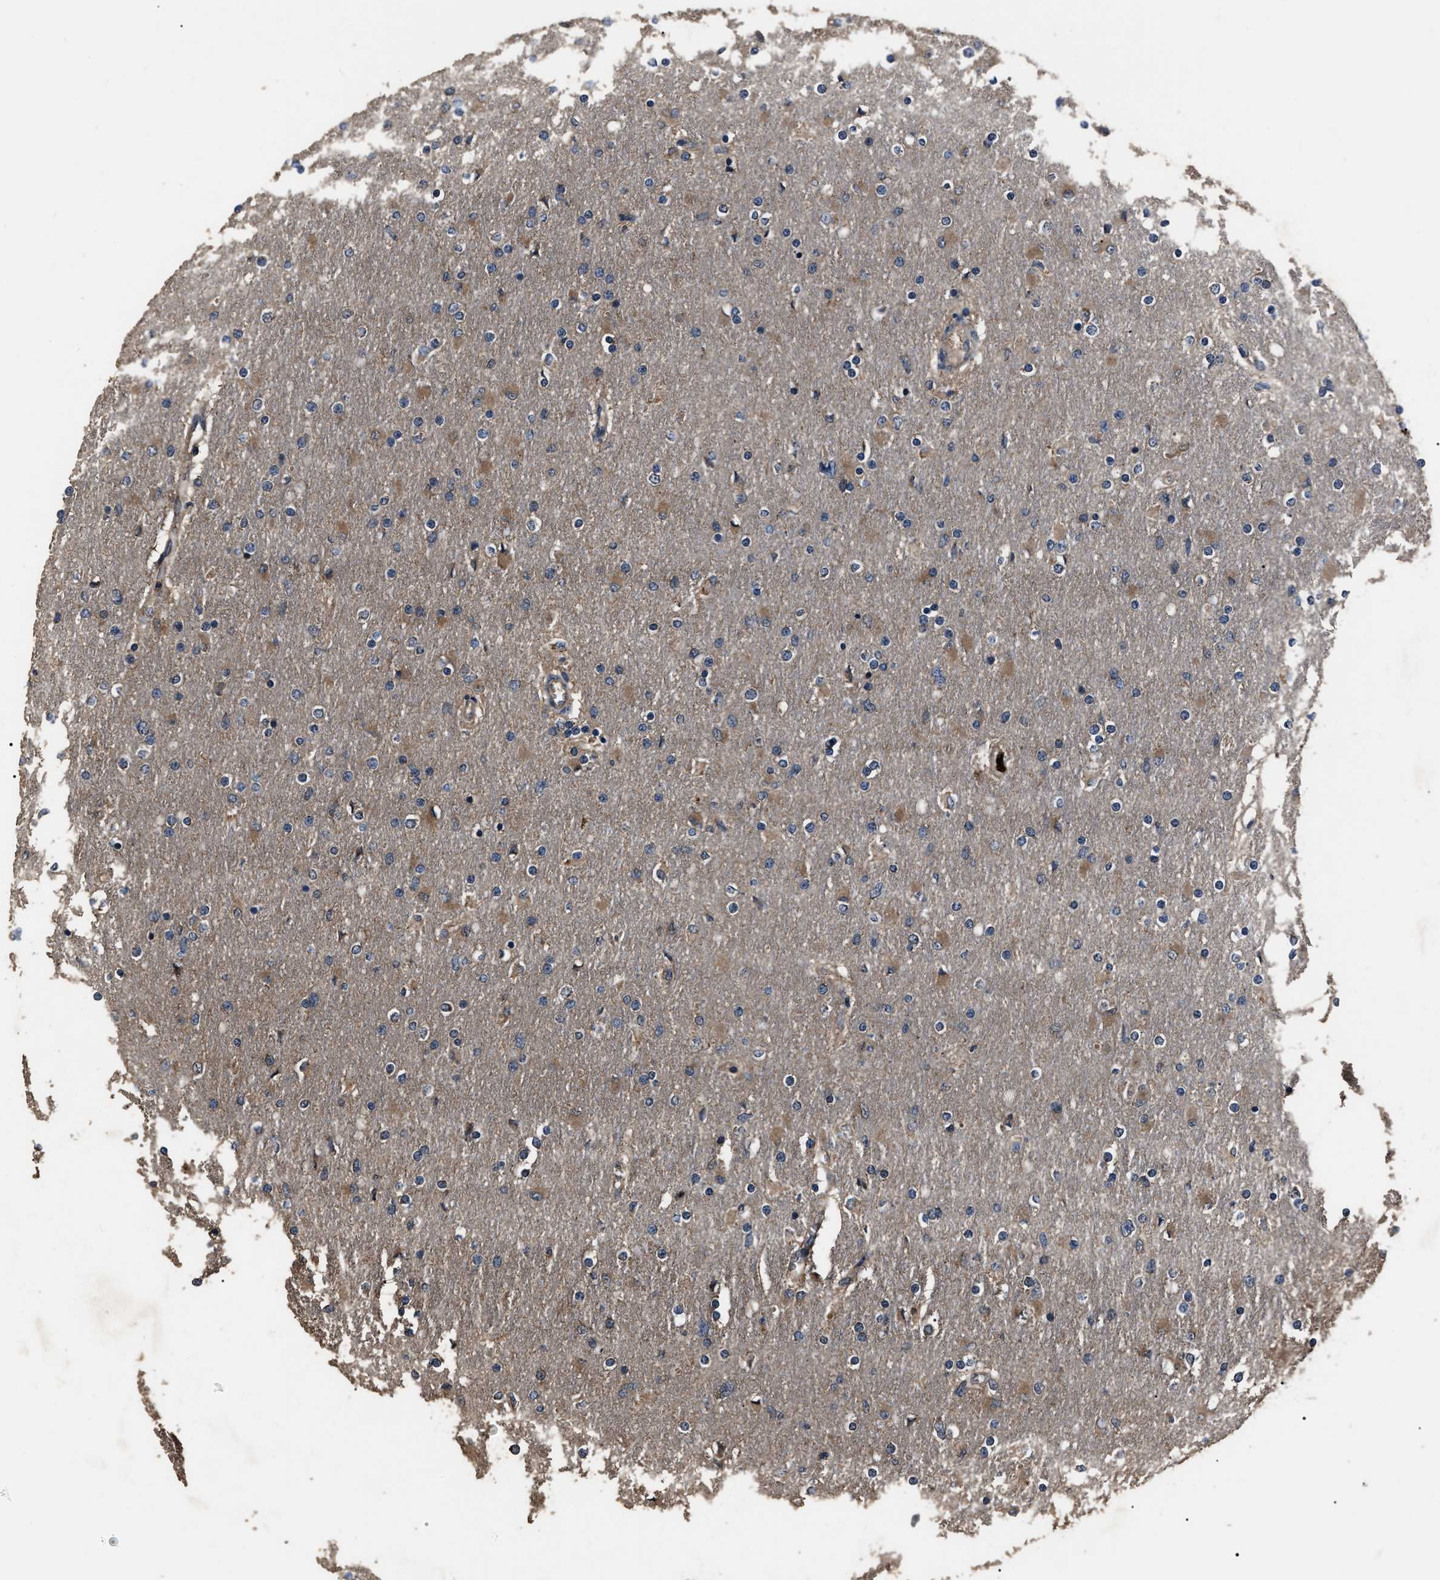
{"staining": {"intensity": "weak", "quantity": "25%-75%", "location": "cytoplasmic/membranous"}, "tissue": "glioma", "cell_type": "Tumor cells", "image_type": "cancer", "snomed": [{"axis": "morphology", "description": "Glioma, malignant, High grade"}, {"axis": "topography", "description": "Cerebral cortex"}], "caption": "High-grade glioma (malignant) stained for a protein displays weak cytoplasmic/membranous positivity in tumor cells.", "gene": "RNF216", "patient": {"sex": "female", "age": 36}}